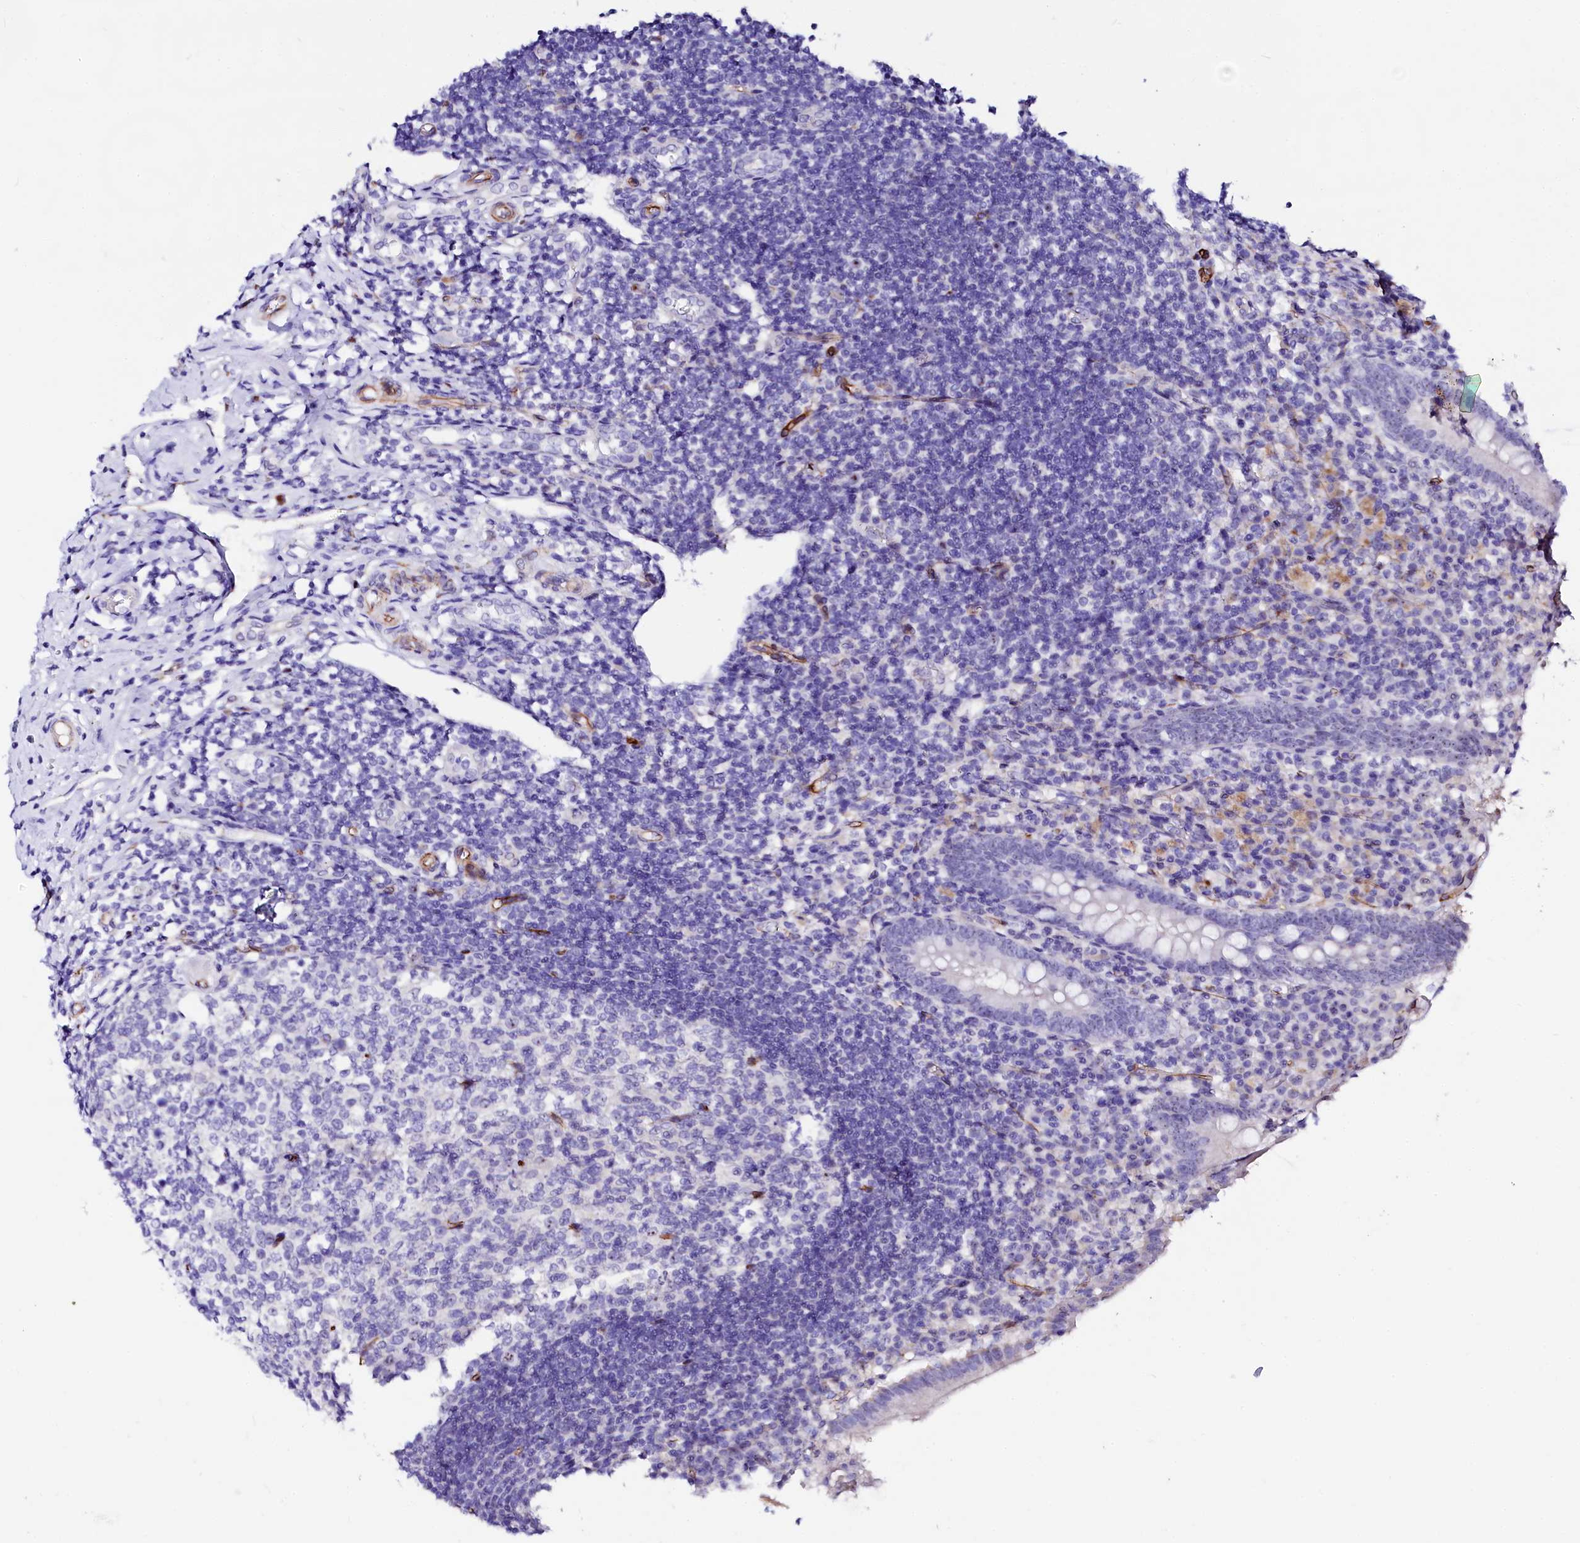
{"staining": {"intensity": "negative", "quantity": "none", "location": "none"}, "tissue": "appendix", "cell_type": "Glandular cells", "image_type": "normal", "snomed": [{"axis": "morphology", "description": "Normal tissue, NOS"}, {"axis": "topography", "description": "Appendix"}], "caption": "An image of appendix stained for a protein reveals no brown staining in glandular cells. (DAB (3,3'-diaminobenzidine) IHC visualized using brightfield microscopy, high magnification).", "gene": "SFR1", "patient": {"sex": "female", "age": 17}}